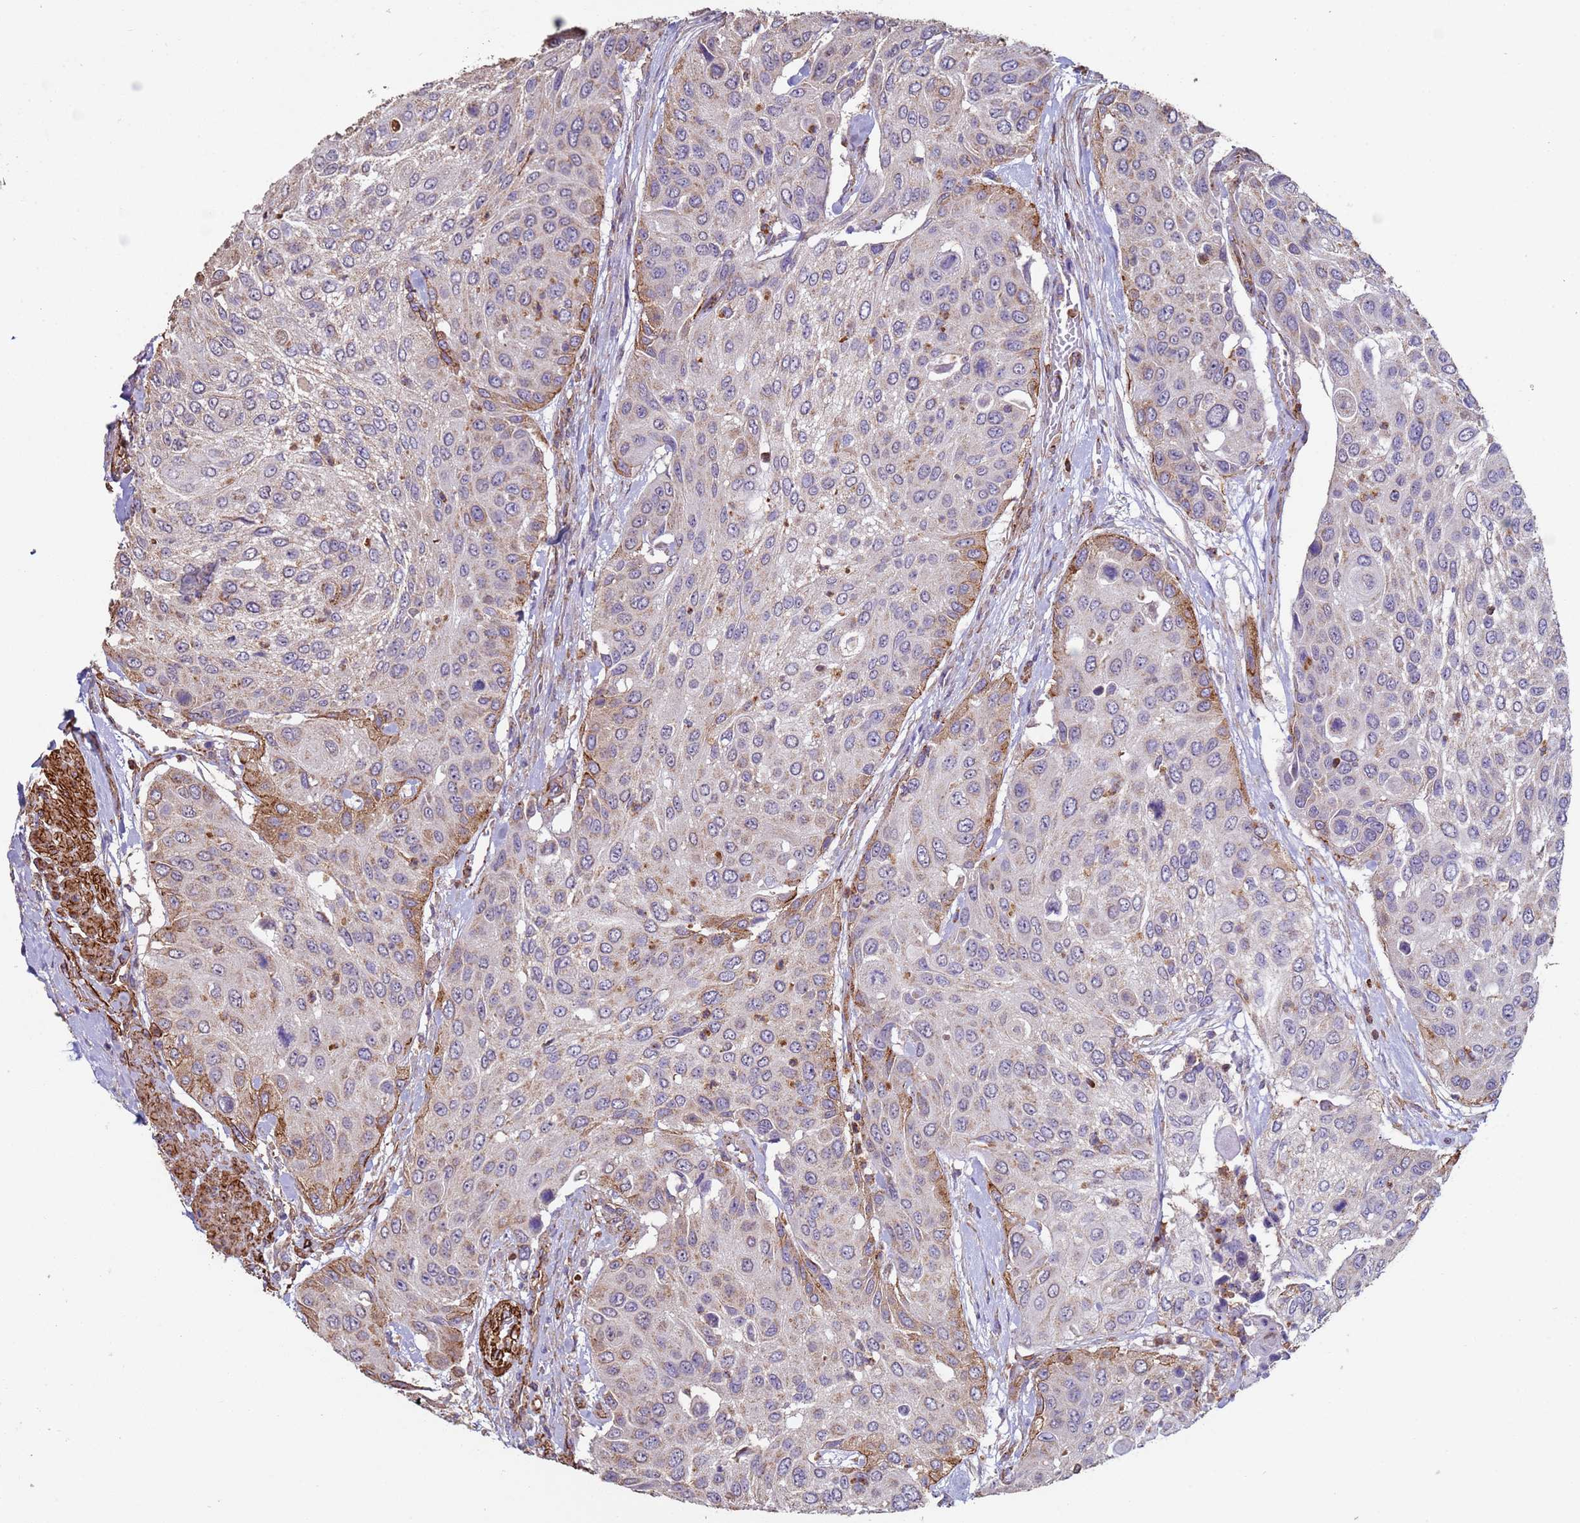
{"staining": {"intensity": "moderate", "quantity": "<25%", "location": "cytoplasmic/membranous"}, "tissue": "urothelial cancer", "cell_type": "Tumor cells", "image_type": "cancer", "snomed": [{"axis": "morphology", "description": "Urothelial carcinoma, High grade"}, {"axis": "topography", "description": "Urinary bladder"}], "caption": "Moderate cytoplasmic/membranous expression for a protein is present in approximately <25% of tumor cells of urothelial carcinoma (high-grade) using immunohistochemistry (IHC).", "gene": "GASK1A", "patient": {"sex": "female", "age": 79}}